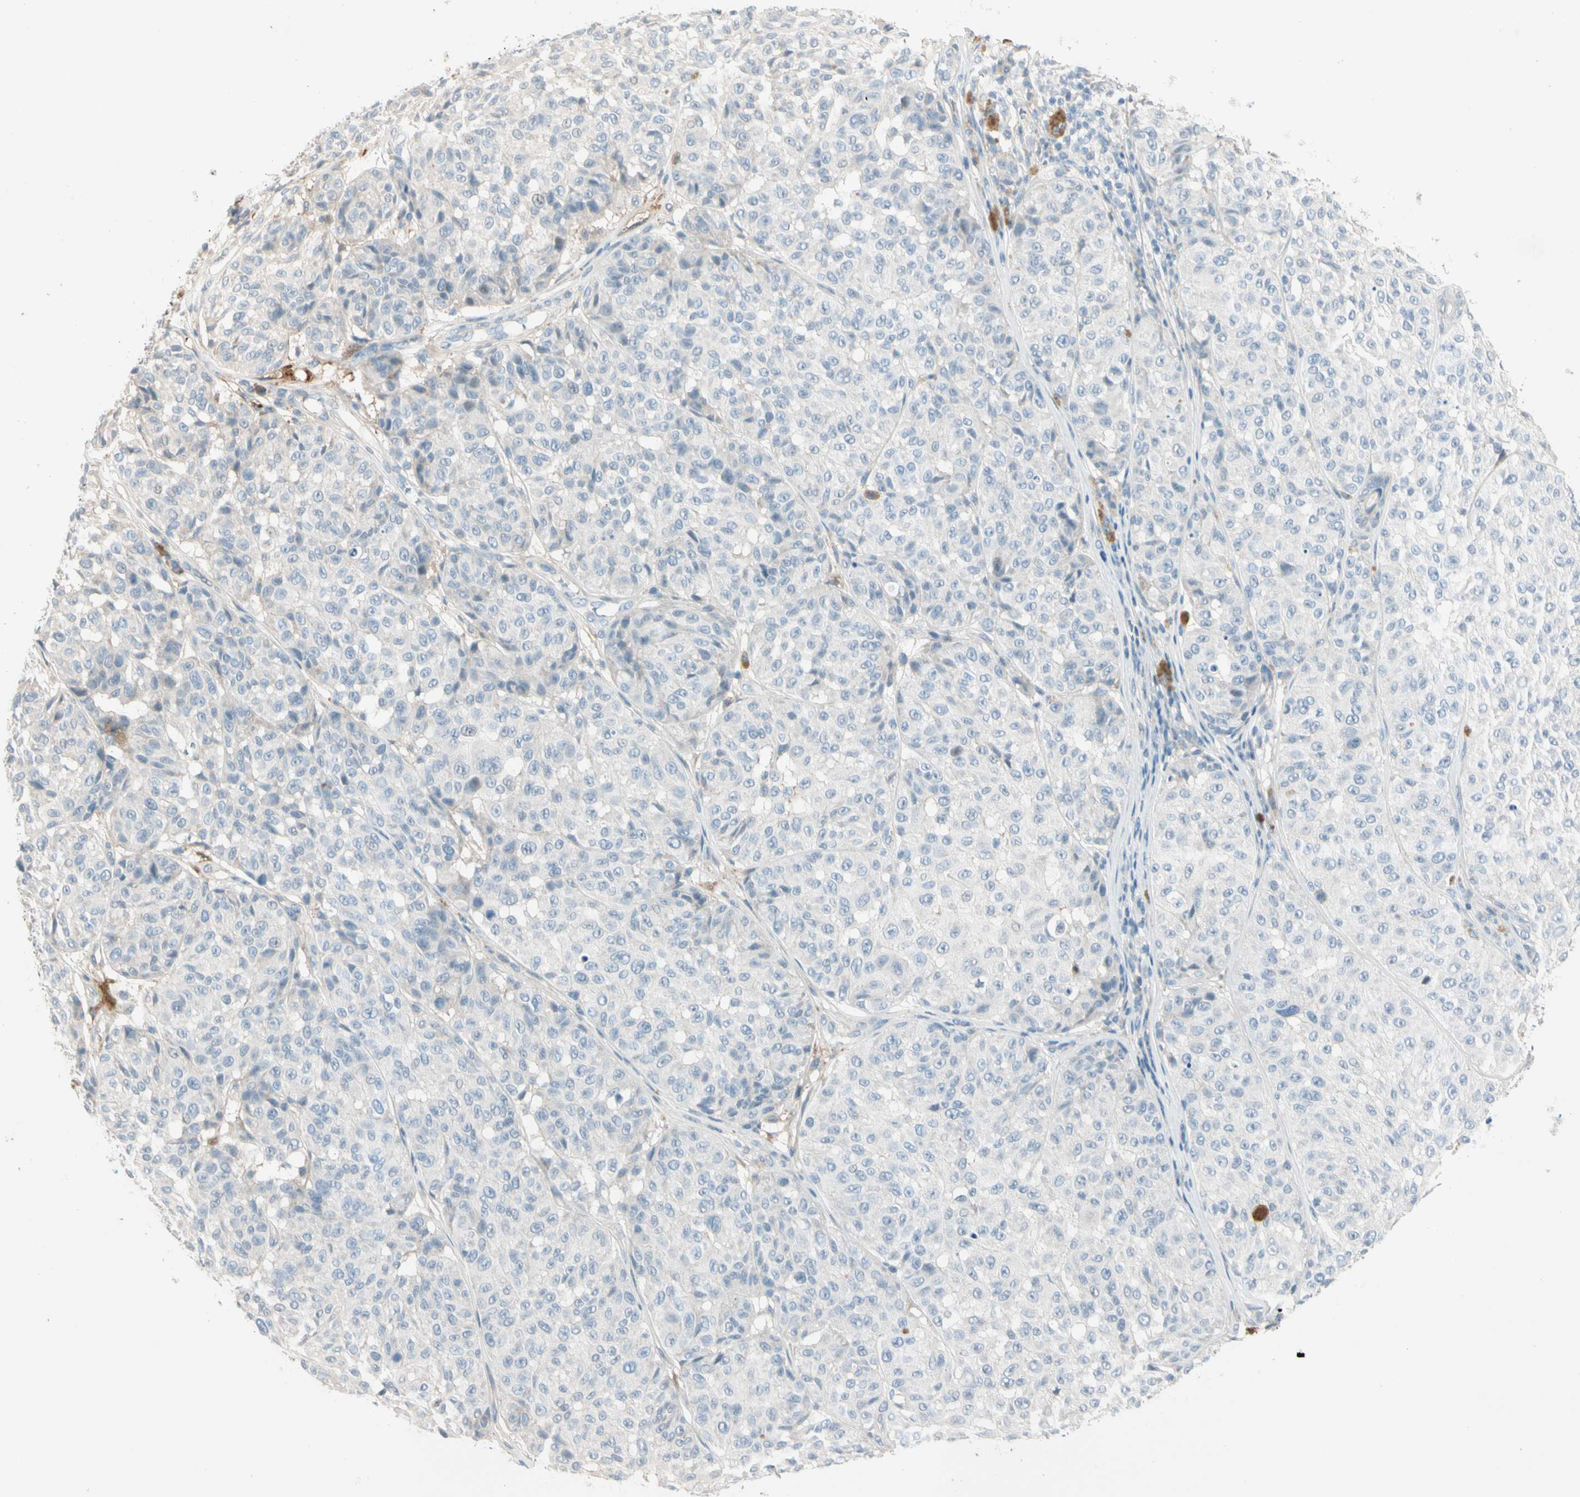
{"staining": {"intensity": "negative", "quantity": "none", "location": "none"}, "tissue": "melanoma", "cell_type": "Tumor cells", "image_type": "cancer", "snomed": [{"axis": "morphology", "description": "Malignant melanoma, NOS"}, {"axis": "topography", "description": "Skin"}], "caption": "IHC of malignant melanoma reveals no expression in tumor cells. (DAB (3,3'-diaminobenzidine) IHC, high magnification).", "gene": "SERPIND1", "patient": {"sex": "female", "age": 46}}